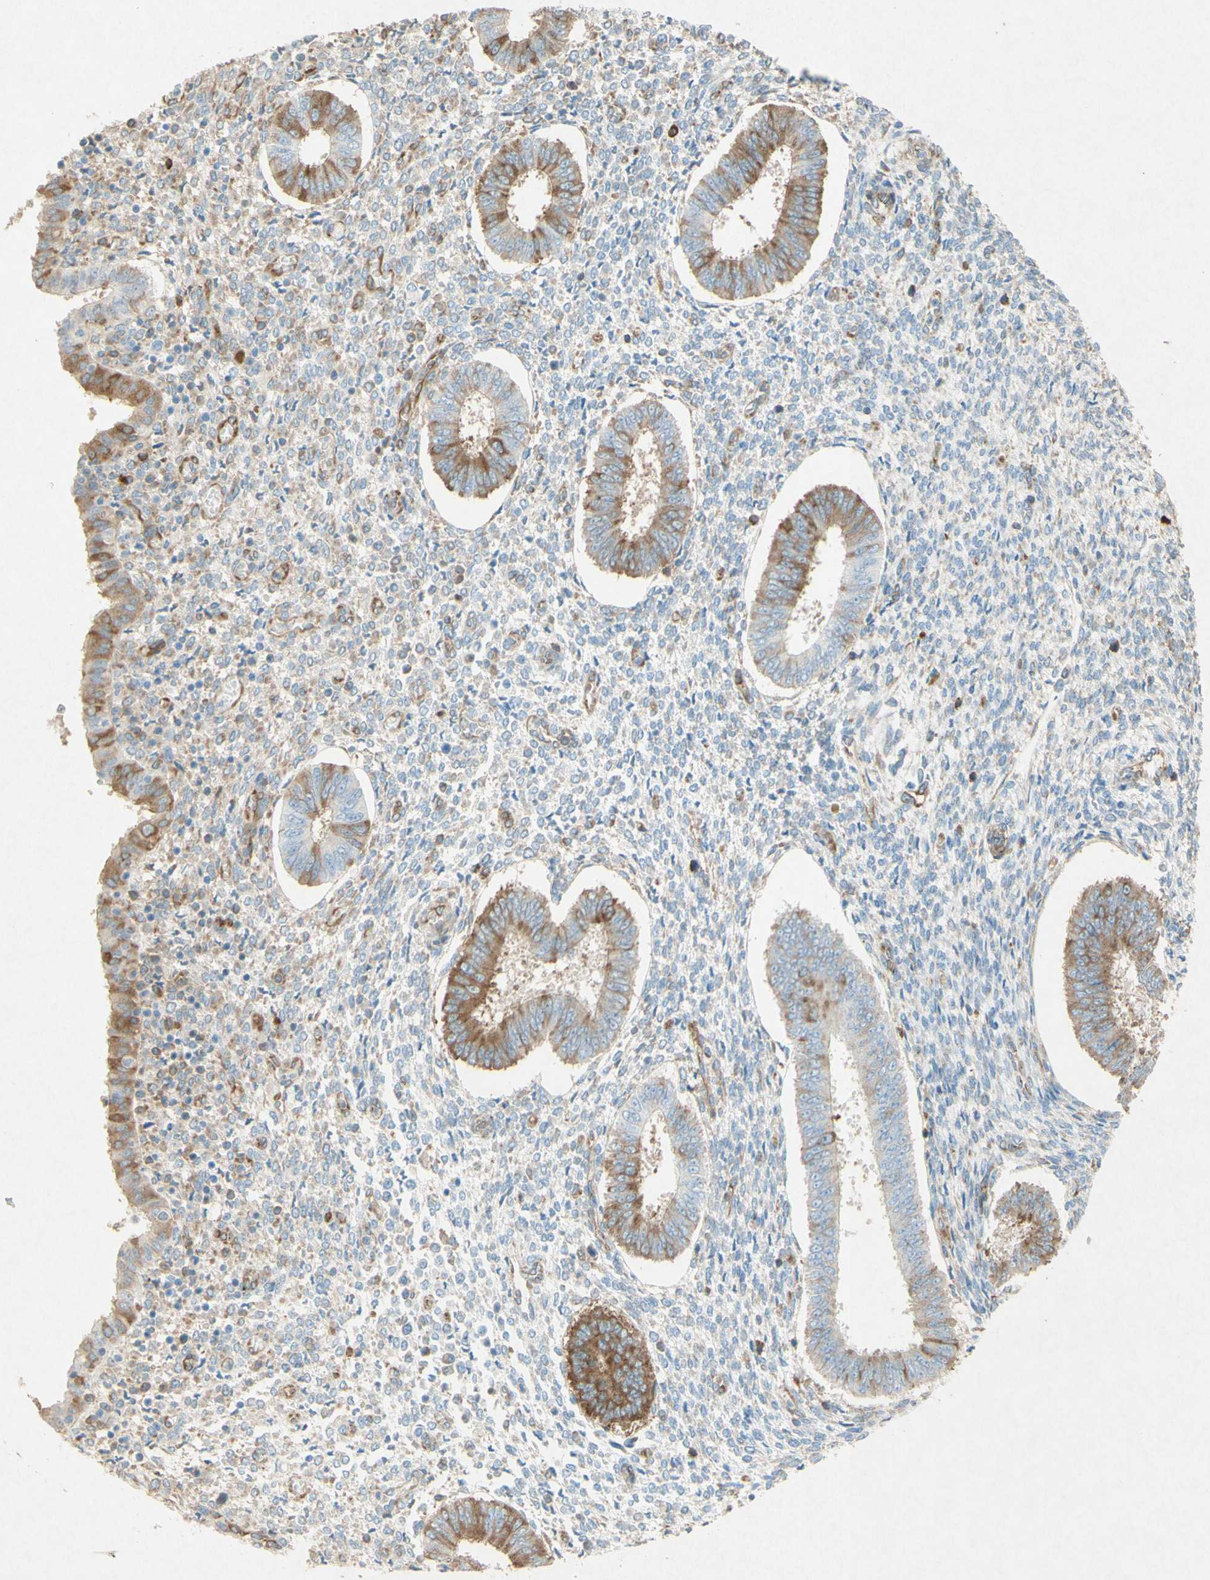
{"staining": {"intensity": "moderate", "quantity": "<25%", "location": "cytoplasmic/membranous"}, "tissue": "endometrium", "cell_type": "Cells in endometrial stroma", "image_type": "normal", "snomed": [{"axis": "morphology", "description": "Normal tissue, NOS"}, {"axis": "topography", "description": "Endometrium"}], "caption": "This histopathology image displays immunohistochemistry (IHC) staining of benign endometrium, with low moderate cytoplasmic/membranous positivity in about <25% of cells in endometrial stroma.", "gene": "PABPC1", "patient": {"sex": "female", "age": 35}}